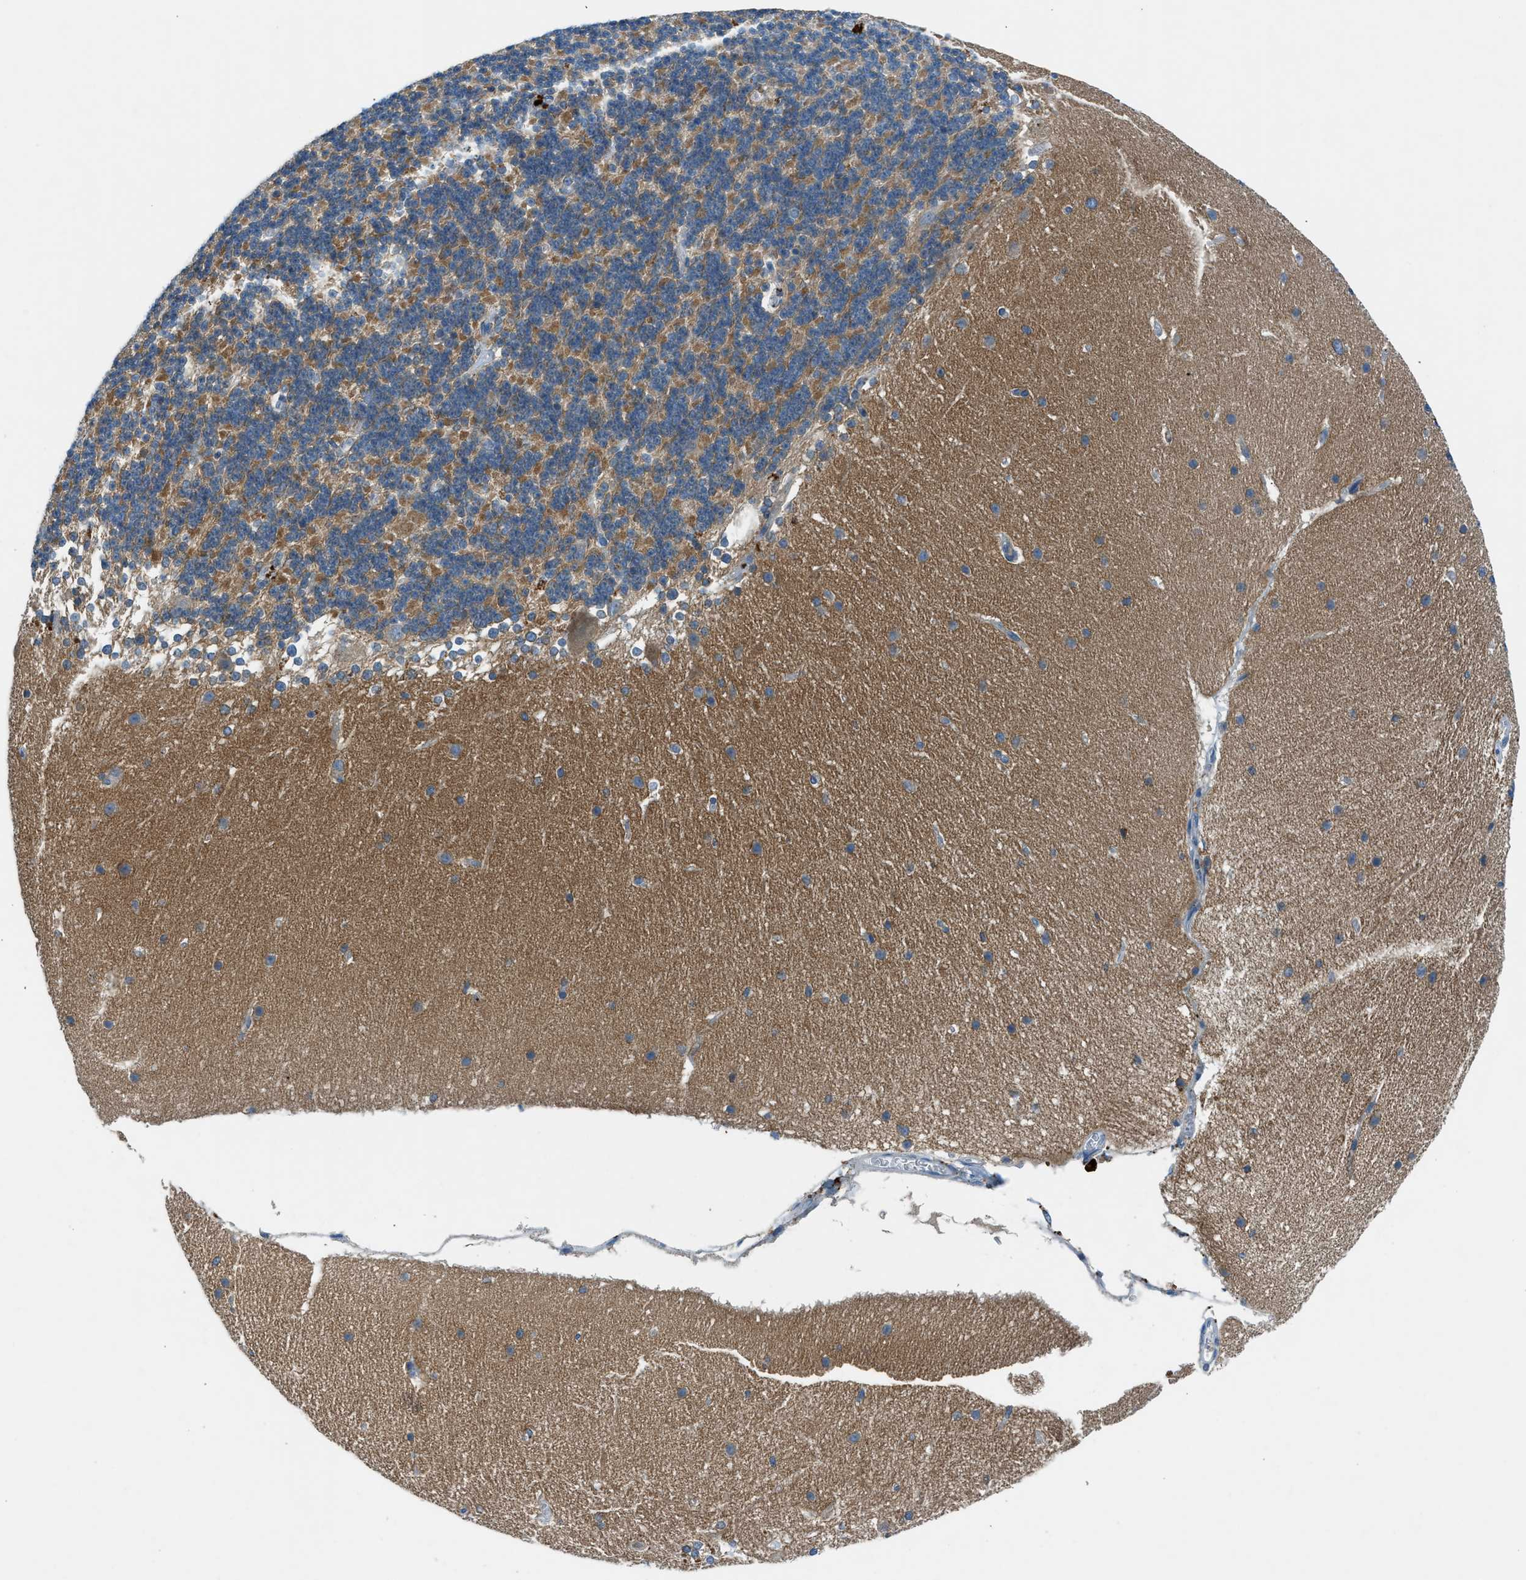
{"staining": {"intensity": "moderate", "quantity": "25%-75%", "location": "cytoplasmic/membranous"}, "tissue": "cerebellum", "cell_type": "Cells in granular layer", "image_type": "normal", "snomed": [{"axis": "morphology", "description": "Normal tissue, NOS"}, {"axis": "topography", "description": "Cerebellum"}], "caption": "IHC staining of unremarkable cerebellum, which displays medium levels of moderate cytoplasmic/membranous positivity in about 25%-75% of cells in granular layer indicating moderate cytoplasmic/membranous protein staining. The staining was performed using DAB (3,3'-diaminobenzidine) (brown) for protein detection and nuclei were counterstained in hematoxylin (blue).", "gene": "BMP1", "patient": {"sex": "female", "age": 19}}